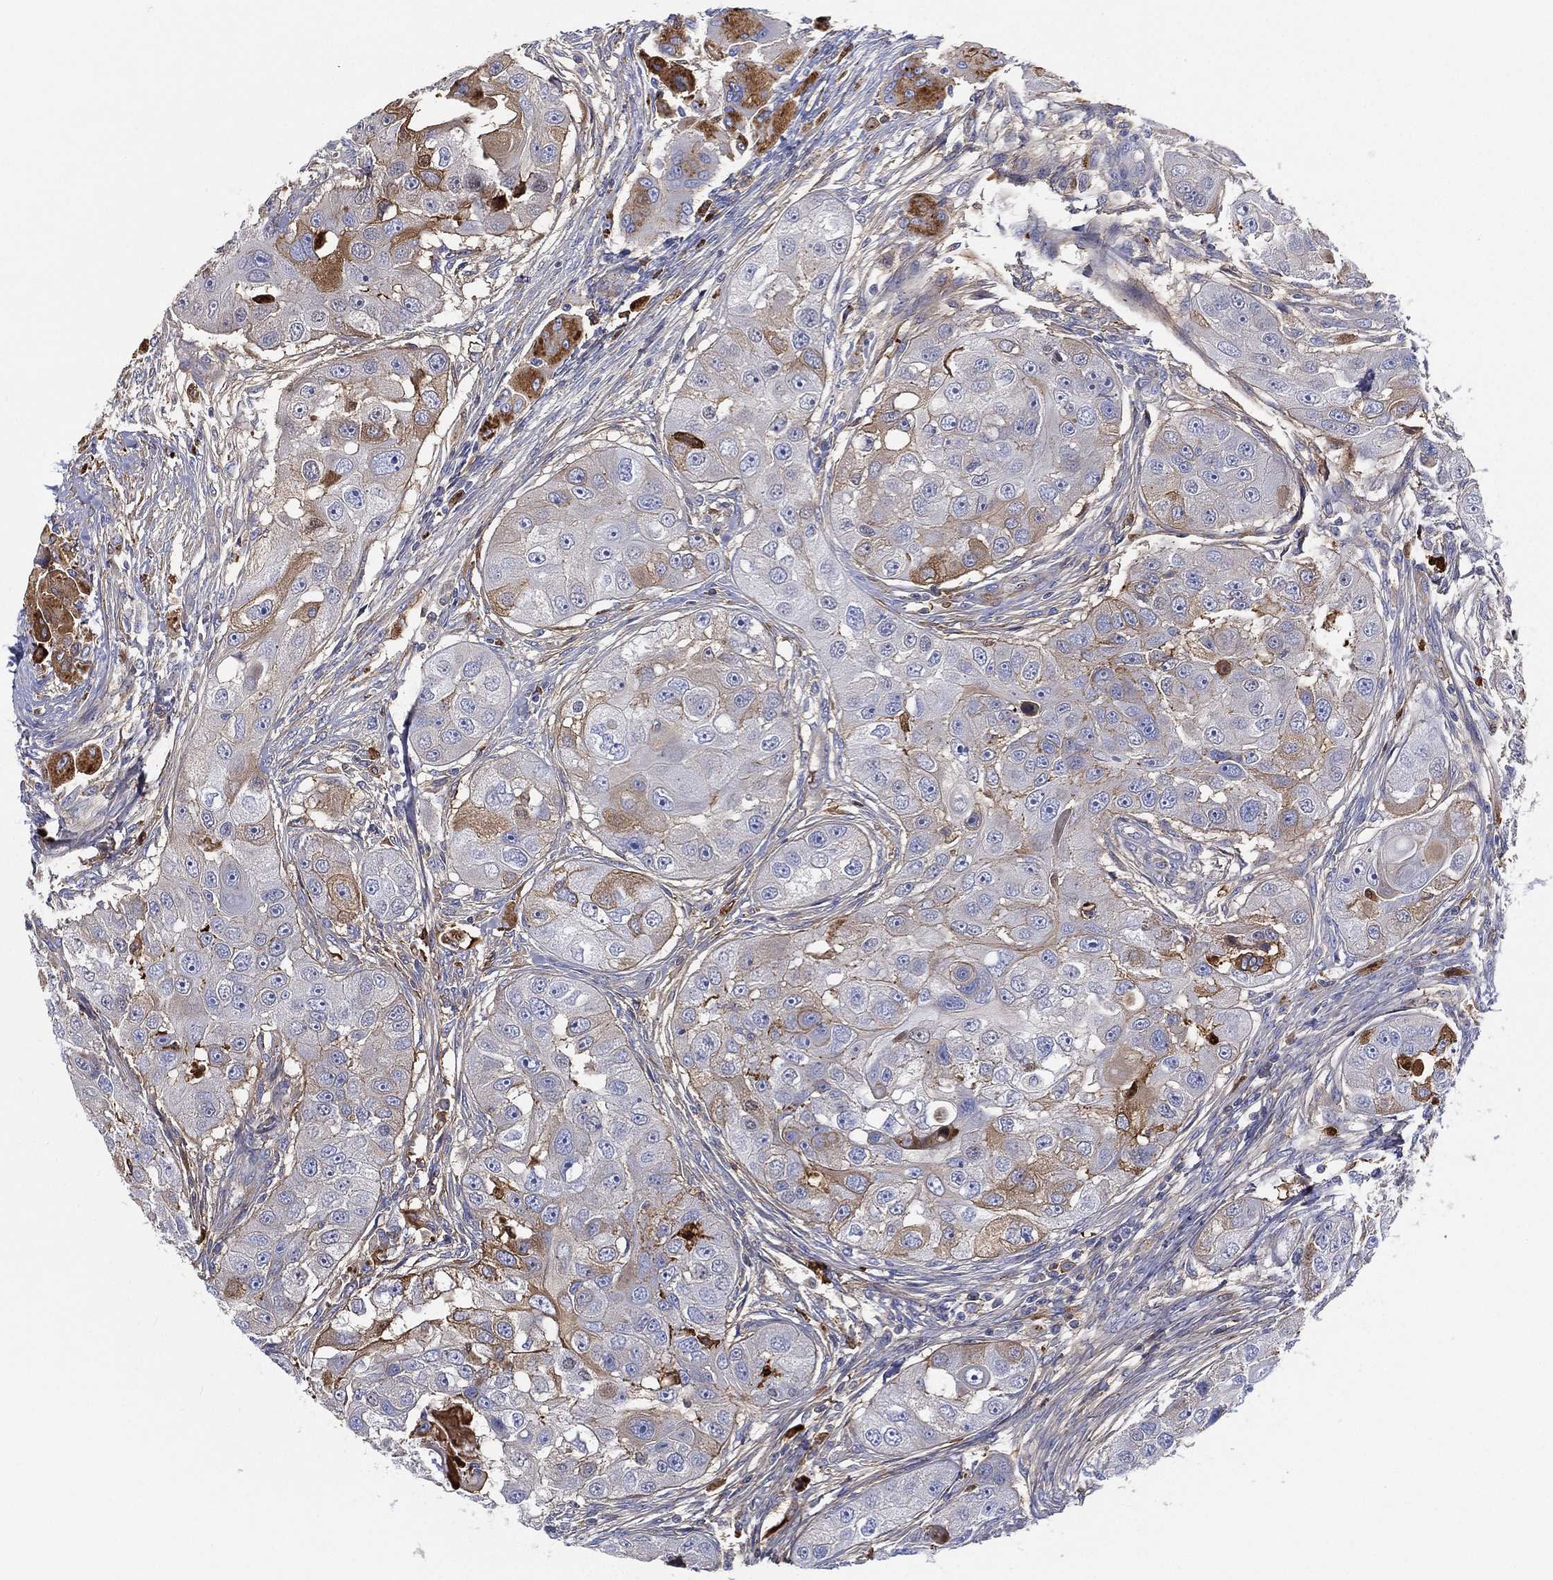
{"staining": {"intensity": "moderate", "quantity": "<25%", "location": "cytoplasmic/membranous"}, "tissue": "head and neck cancer", "cell_type": "Tumor cells", "image_type": "cancer", "snomed": [{"axis": "morphology", "description": "Squamous cell carcinoma, NOS"}, {"axis": "topography", "description": "Head-Neck"}], "caption": "IHC of human squamous cell carcinoma (head and neck) shows low levels of moderate cytoplasmic/membranous positivity in approximately <25% of tumor cells.", "gene": "IFNB1", "patient": {"sex": "male", "age": 51}}